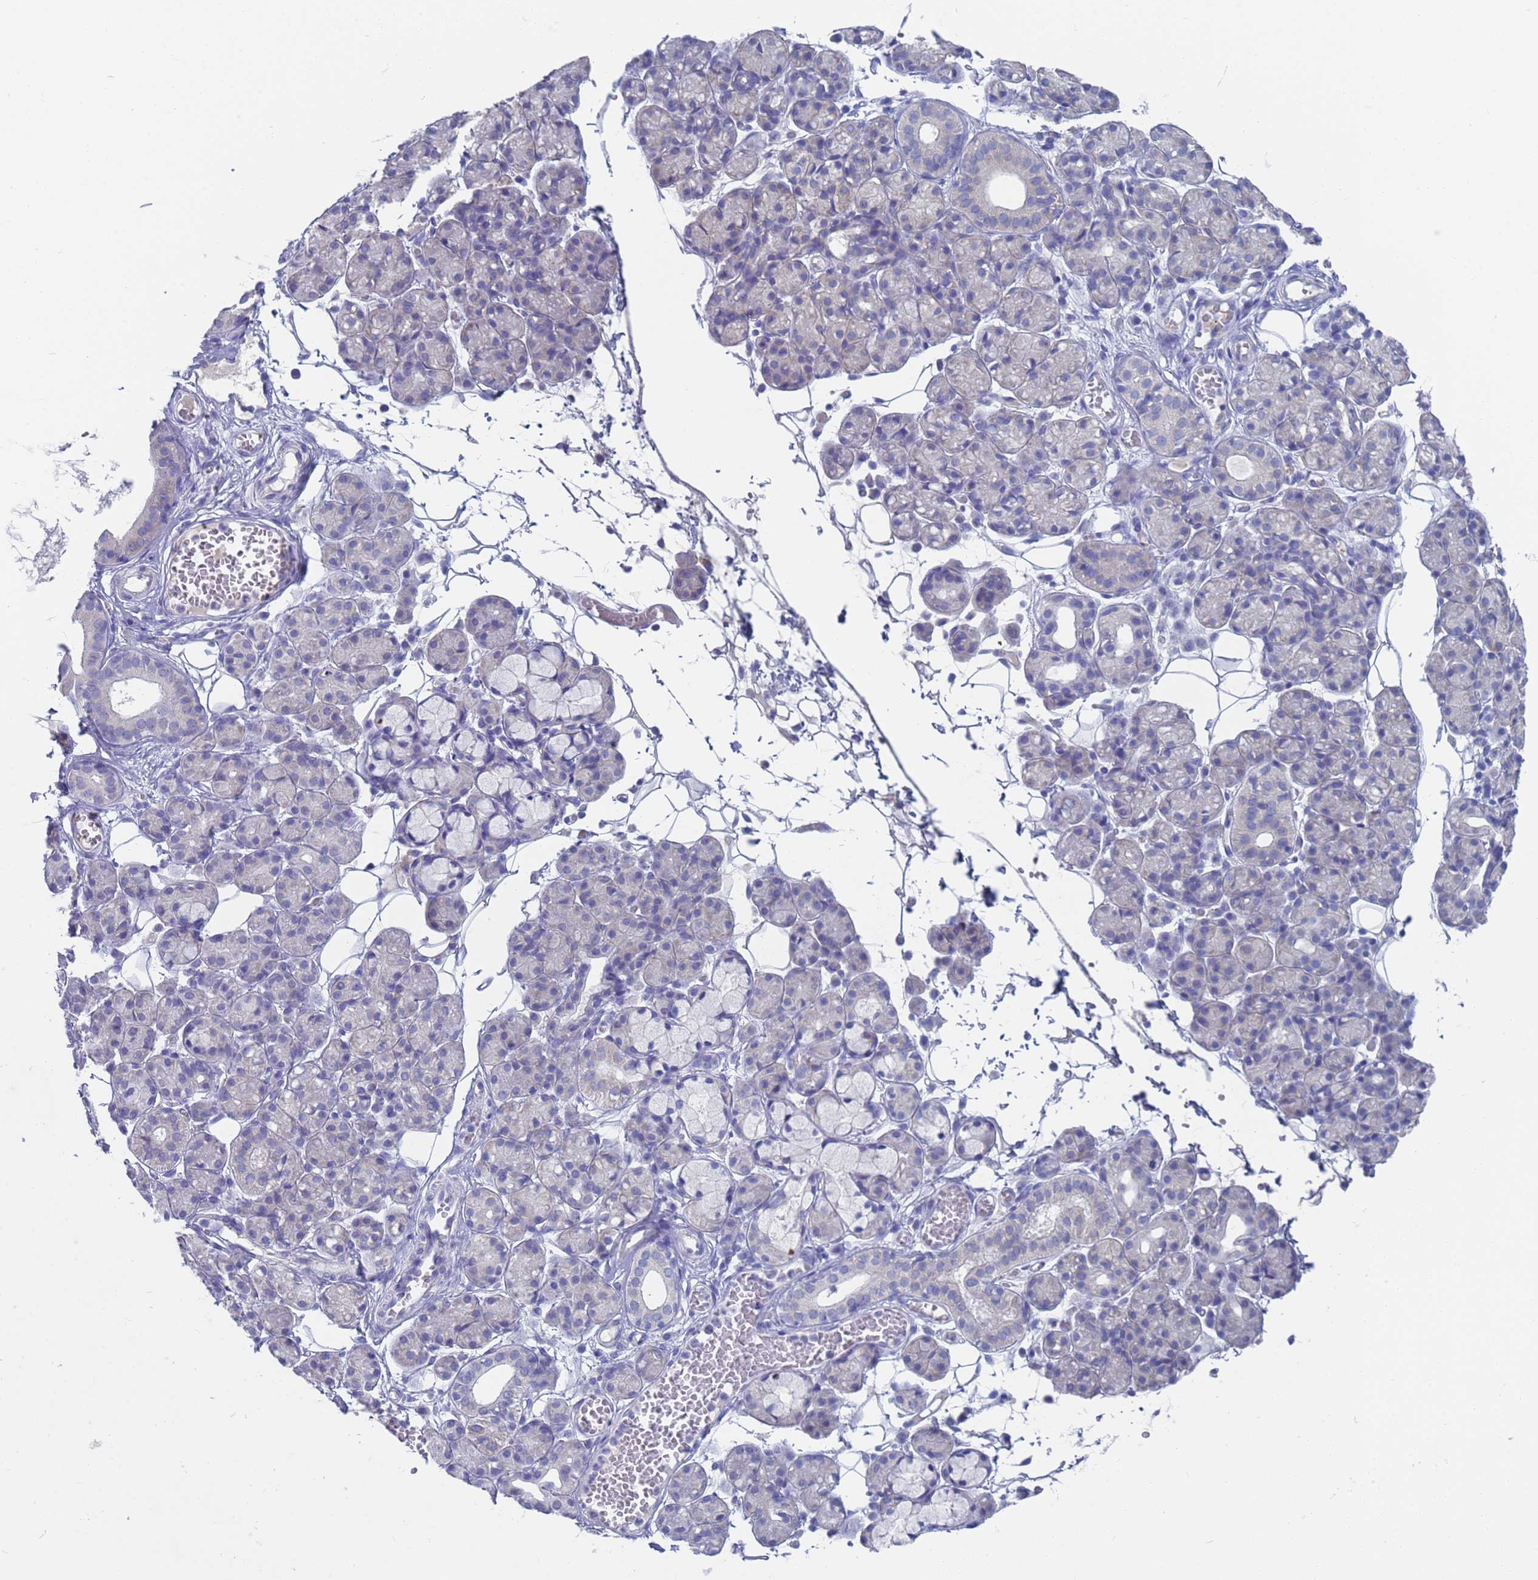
{"staining": {"intensity": "negative", "quantity": "none", "location": "none"}, "tissue": "salivary gland", "cell_type": "Glandular cells", "image_type": "normal", "snomed": [{"axis": "morphology", "description": "Normal tissue, NOS"}, {"axis": "topography", "description": "Salivary gland"}], "caption": "Photomicrograph shows no protein staining in glandular cells of unremarkable salivary gland. (Brightfield microscopy of DAB (3,3'-diaminobenzidine) IHC at high magnification).", "gene": "PET117", "patient": {"sex": "male", "age": 63}}